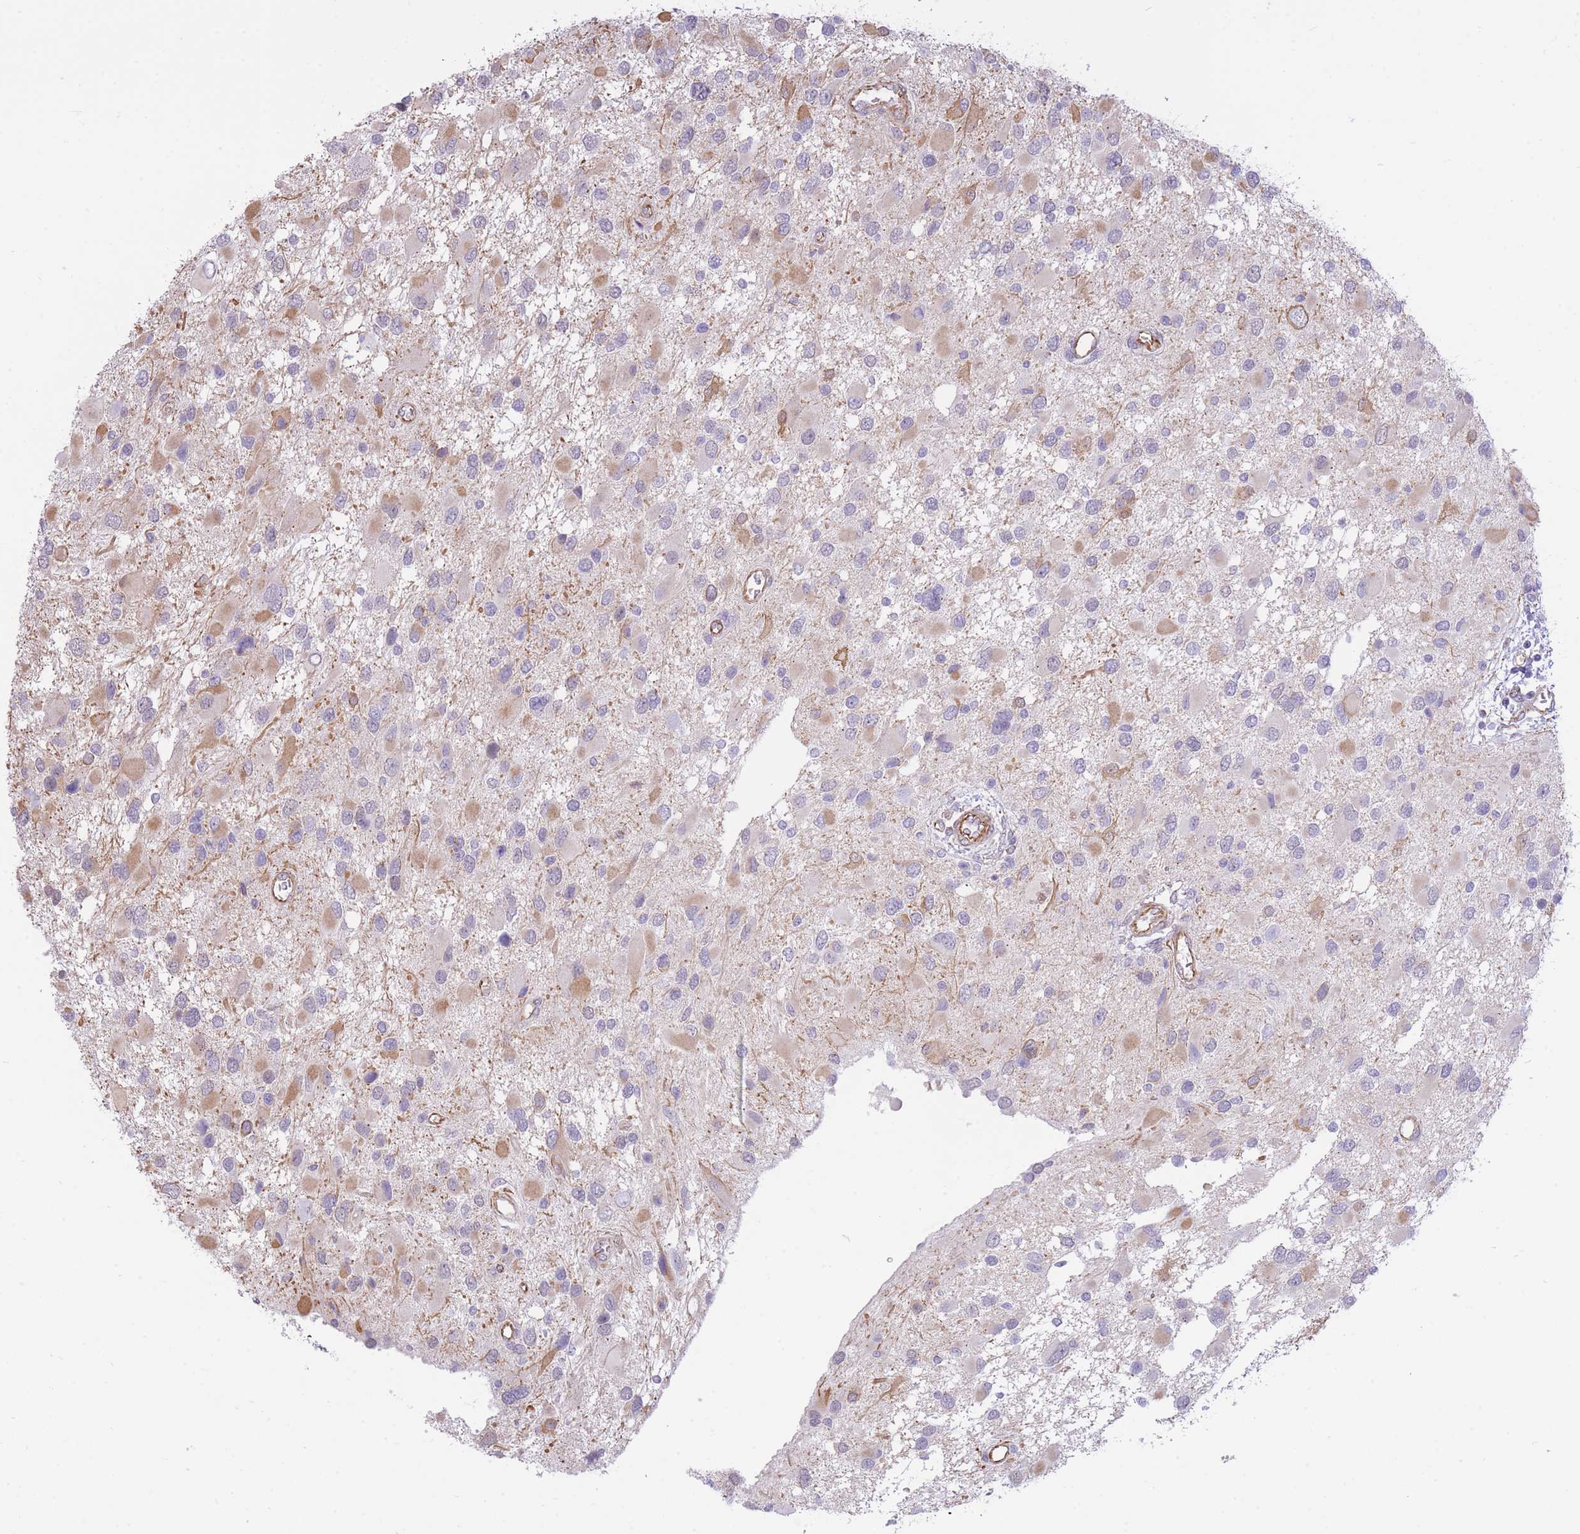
{"staining": {"intensity": "weak", "quantity": "<25%", "location": "cytoplasmic/membranous"}, "tissue": "glioma", "cell_type": "Tumor cells", "image_type": "cancer", "snomed": [{"axis": "morphology", "description": "Glioma, malignant, High grade"}, {"axis": "topography", "description": "Brain"}], "caption": "High-grade glioma (malignant) was stained to show a protein in brown. There is no significant expression in tumor cells. The staining was performed using DAB to visualize the protein expression in brown, while the nuclei were stained in blue with hematoxylin (Magnification: 20x).", "gene": "PSG8", "patient": {"sex": "male", "age": 53}}